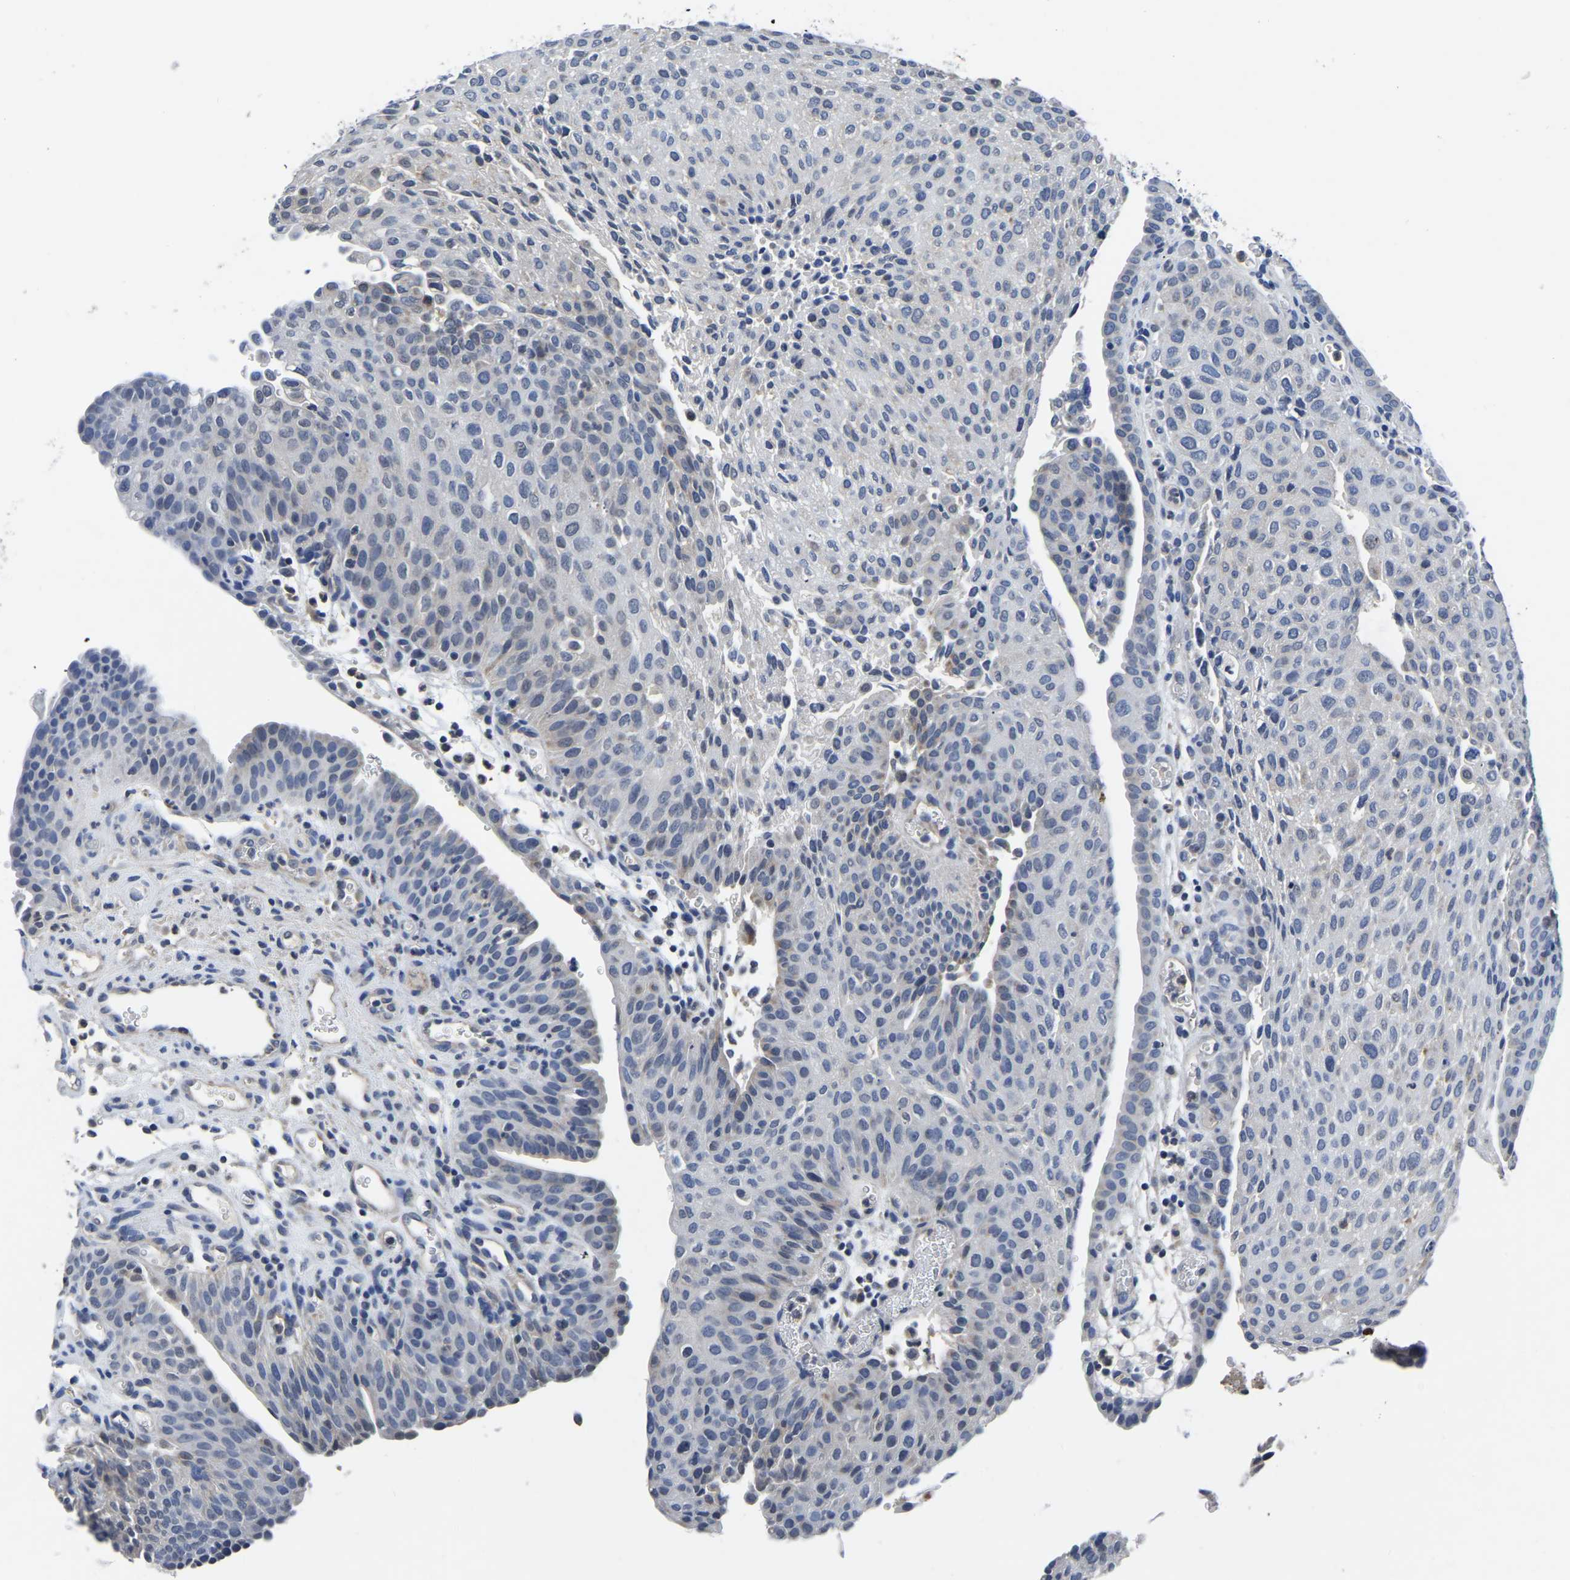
{"staining": {"intensity": "negative", "quantity": "none", "location": "none"}, "tissue": "urothelial cancer", "cell_type": "Tumor cells", "image_type": "cancer", "snomed": [{"axis": "morphology", "description": "Urothelial carcinoma, Low grade"}, {"axis": "morphology", "description": "Urothelial carcinoma, High grade"}, {"axis": "topography", "description": "Urinary bladder"}], "caption": "The immunohistochemistry image has no significant expression in tumor cells of urothelial cancer tissue. (DAB IHC with hematoxylin counter stain).", "gene": "FGD5", "patient": {"sex": "male", "age": 35}}